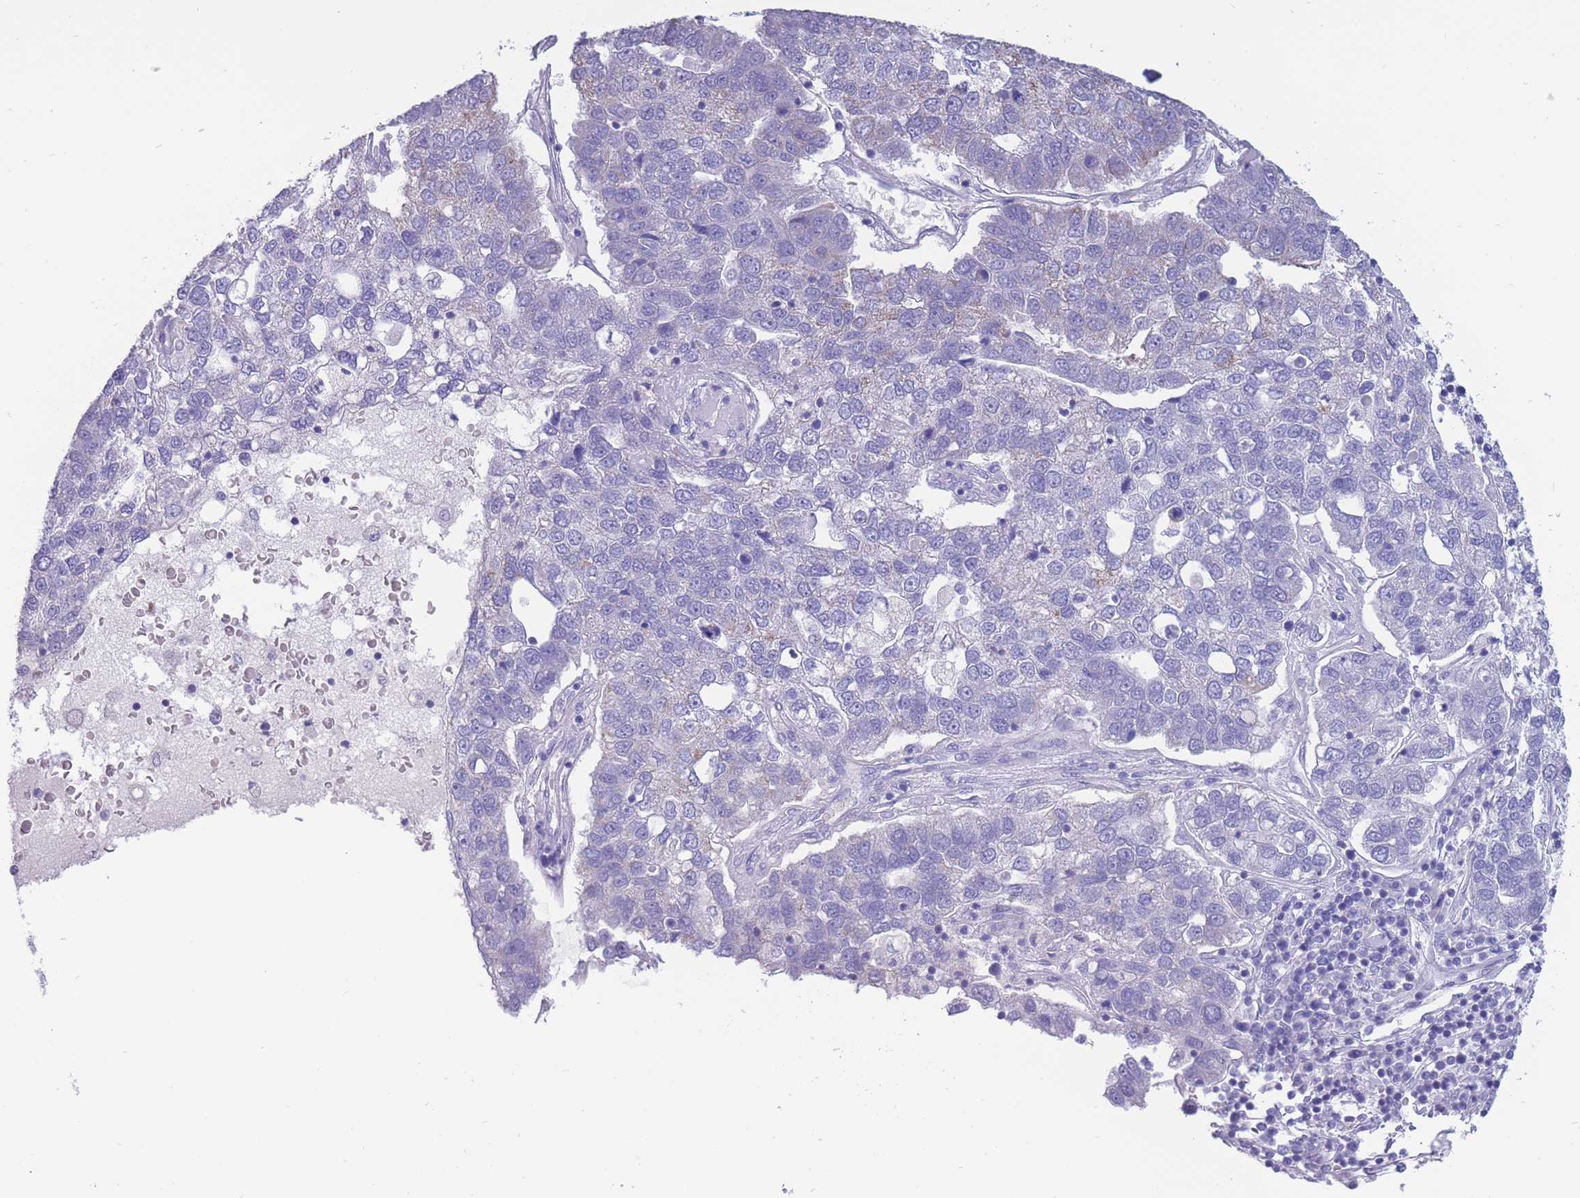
{"staining": {"intensity": "negative", "quantity": "none", "location": "none"}, "tissue": "pancreatic cancer", "cell_type": "Tumor cells", "image_type": "cancer", "snomed": [{"axis": "morphology", "description": "Adenocarcinoma, NOS"}, {"axis": "topography", "description": "Pancreas"}], "caption": "Pancreatic adenocarcinoma was stained to show a protein in brown. There is no significant positivity in tumor cells.", "gene": "INTS2", "patient": {"sex": "female", "age": 61}}